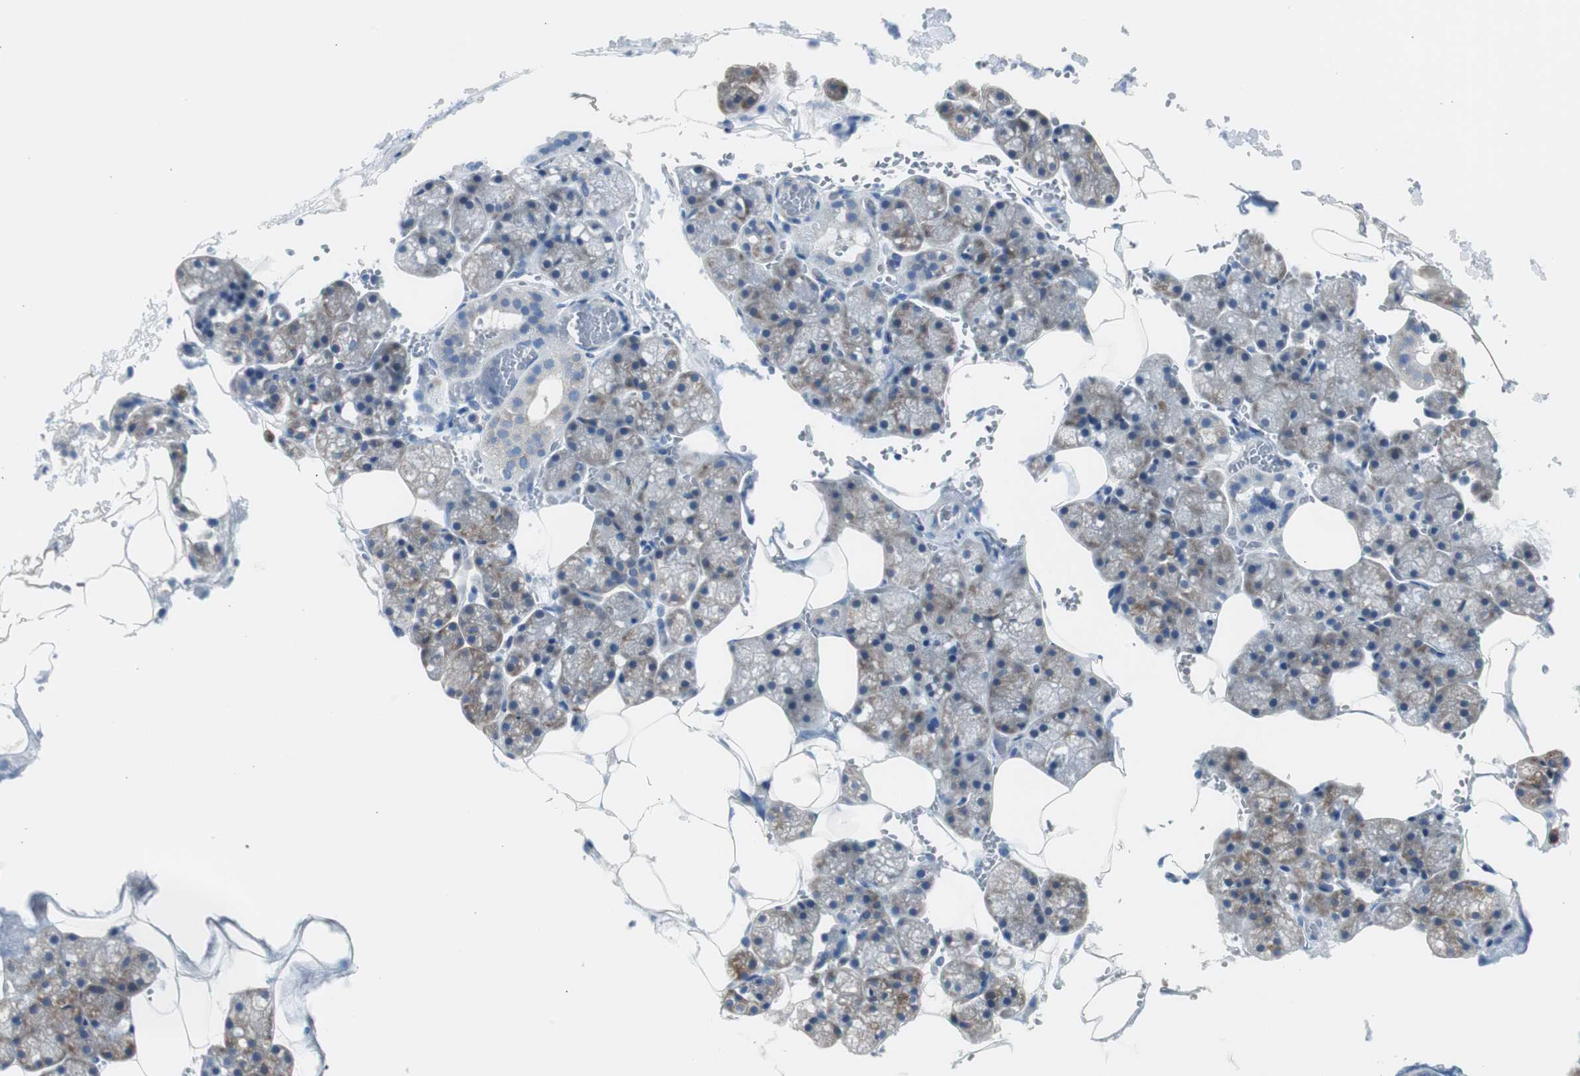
{"staining": {"intensity": "moderate", "quantity": ">75%", "location": "cytoplasmic/membranous"}, "tissue": "salivary gland", "cell_type": "Glandular cells", "image_type": "normal", "snomed": [{"axis": "morphology", "description": "Normal tissue, NOS"}, {"axis": "topography", "description": "Salivary gland"}], "caption": "Immunohistochemistry of benign salivary gland displays medium levels of moderate cytoplasmic/membranous positivity in approximately >75% of glandular cells. Using DAB (brown) and hematoxylin (blue) stains, captured at high magnification using brightfield microscopy.", "gene": "RPS12", "patient": {"sex": "male", "age": 62}}